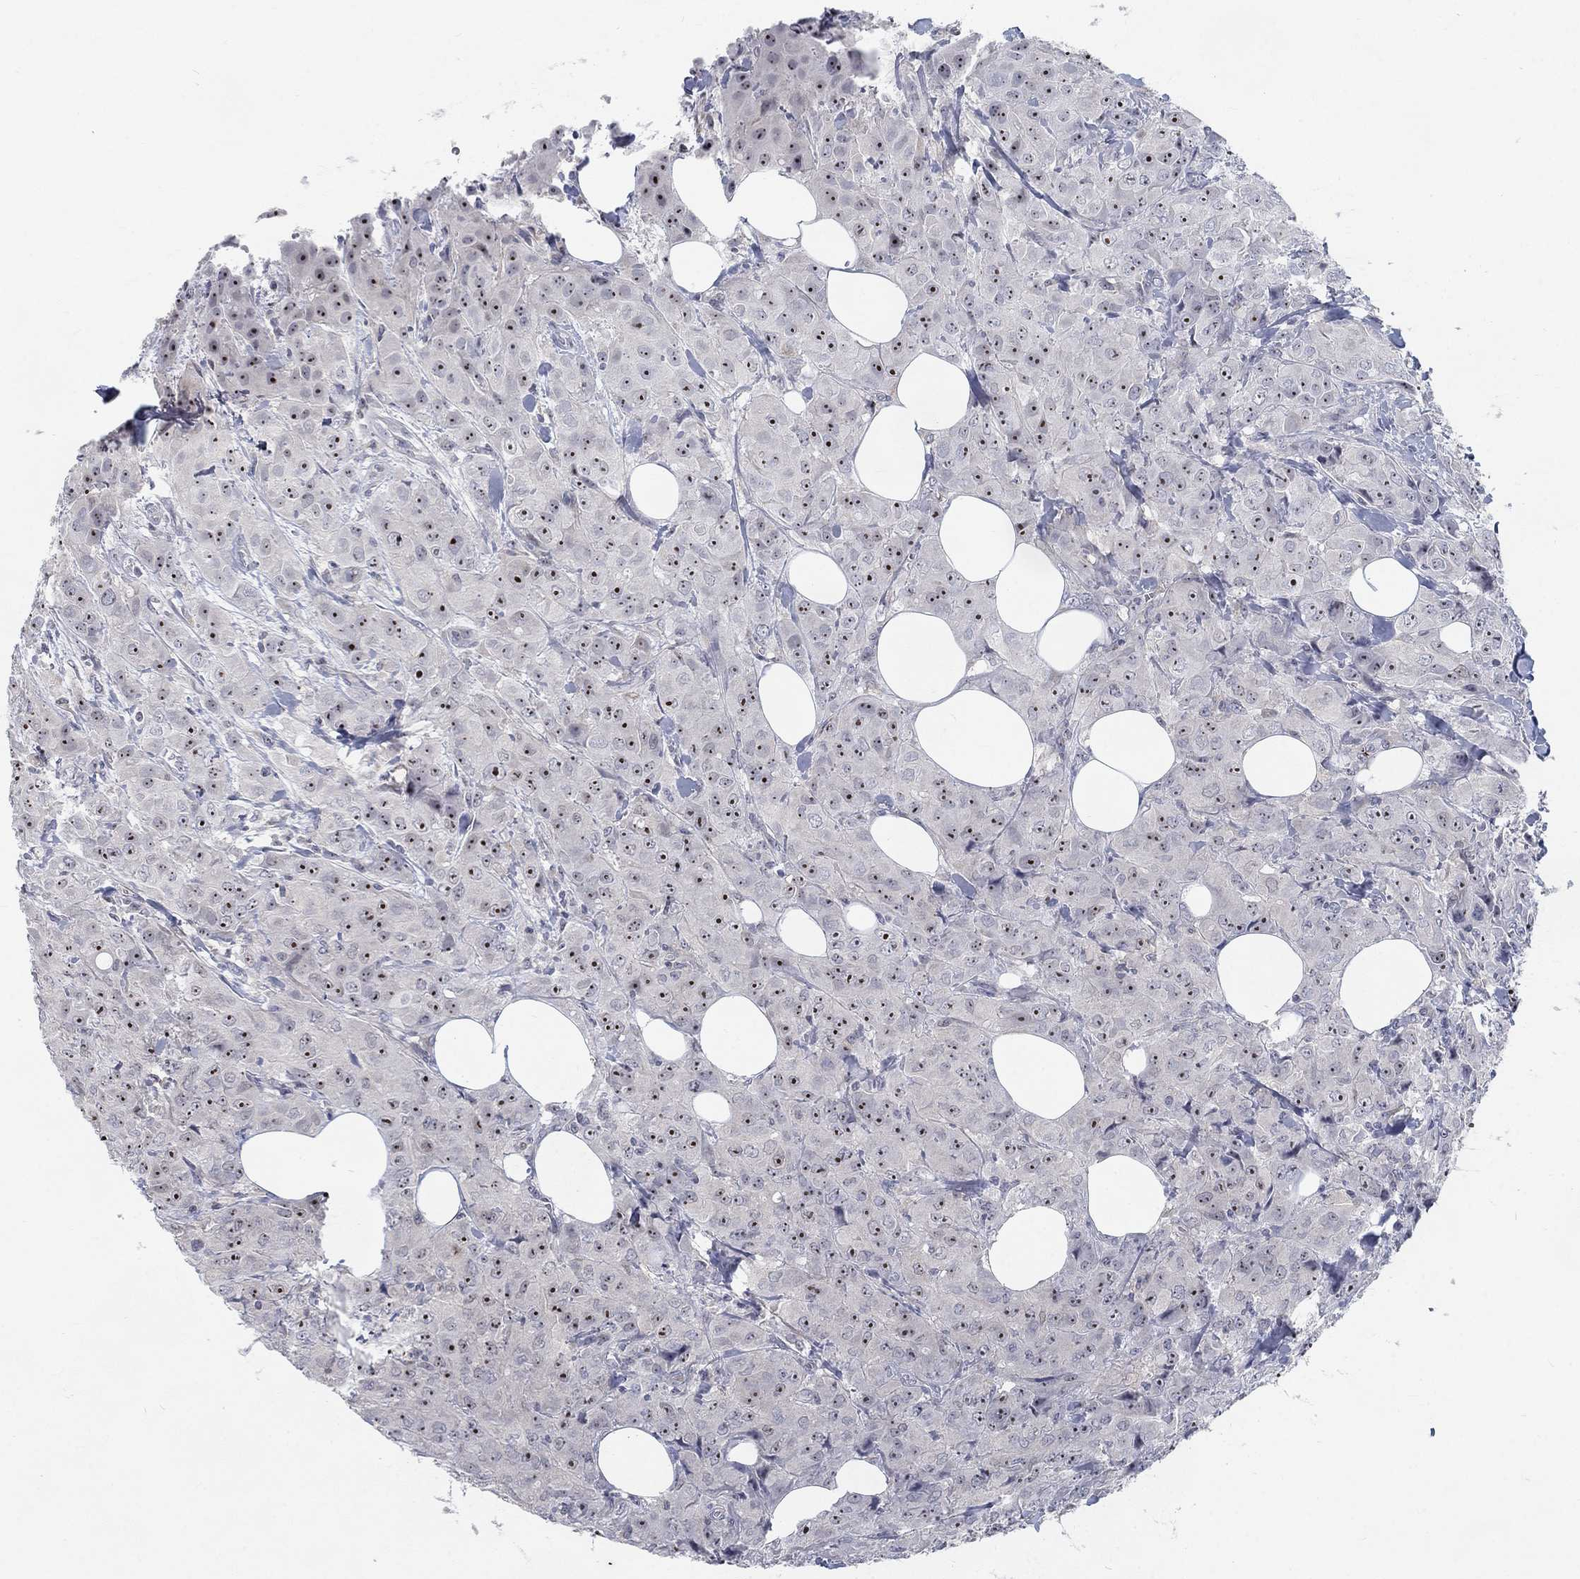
{"staining": {"intensity": "strong", "quantity": ">75%", "location": "nuclear"}, "tissue": "breast cancer", "cell_type": "Tumor cells", "image_type": "cancer", "snomed": [{"axis": "morphology", "description": "Duct carcinoma"}, {"axis": "topography", "description": "Breast"}], "caption": "The histopathology image shows a brown stain indicating the presence of a protein in the nuclear of tumor cells in breast cancer.", "gene": "MTSS2", "patient": {"sex": "female", "age": 43}}